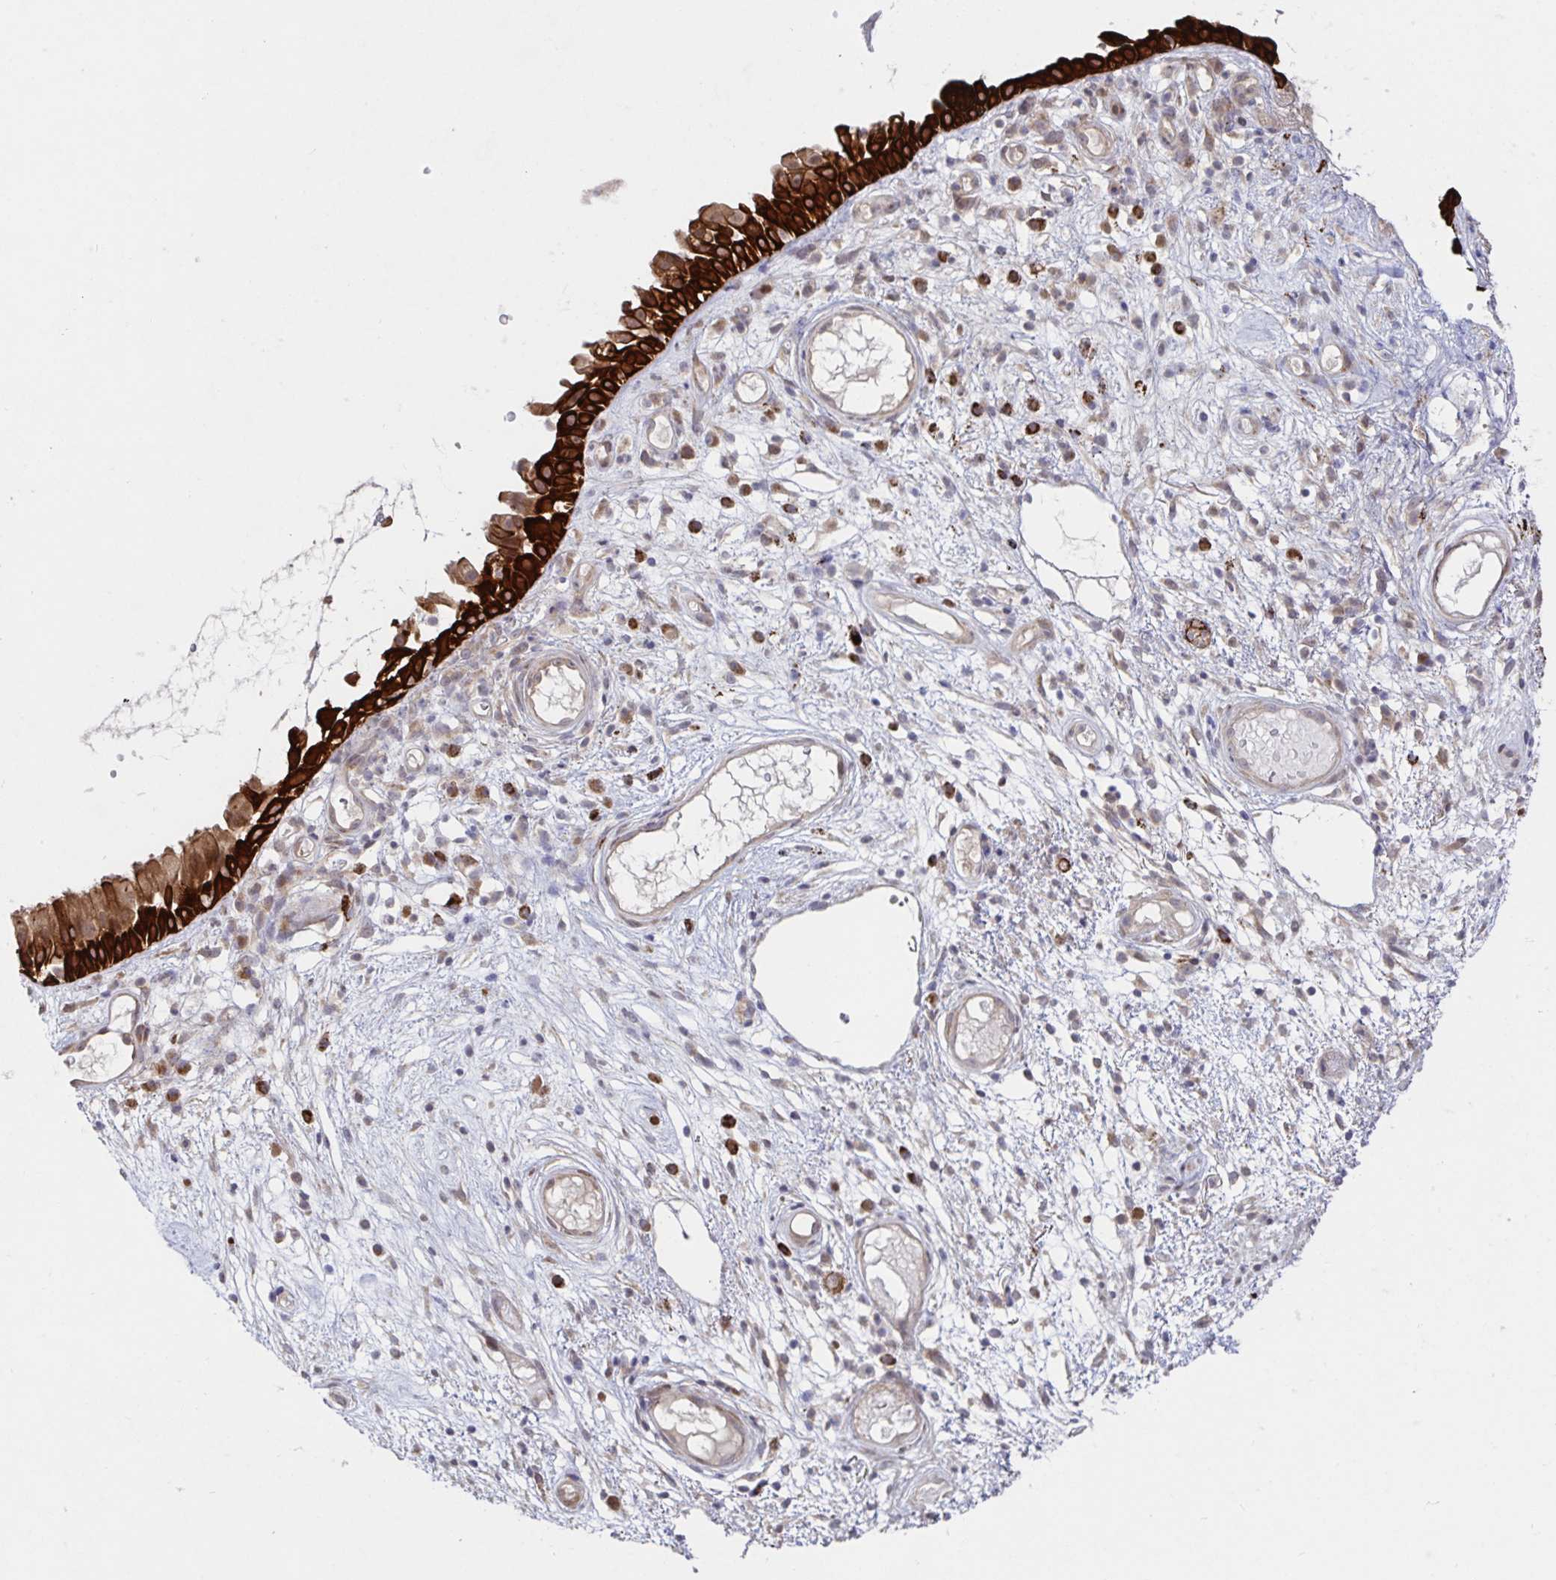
{"staining": {"intensity": "strong", "quantity": ">75%", "location": "cytoplasmic/membranous"}, "tissue": "nasopharynx", "cell_type": "Respiratory epithelial cells", "image_type": "normal", "snomed": [{"axis": "morphology", "description": "Normal tissue, NOS"}, {"axis": "morphology", "description": "Inflammation, NOS"}, {"axis": "topography", "description": "Nasopharynx"}], "caption": "Protein staining of unremarkable nasopharynx reveals strong cytoplasmic/membranous positivity in approximately >75% of respiratory epithelial cells. The staining is performed using DAB brown chromogen to label protein expression. The nuclei are counter-stained blue using hematoxylin.", "gene": "AACS", "patient": {"sex": "male", "age": 54}}